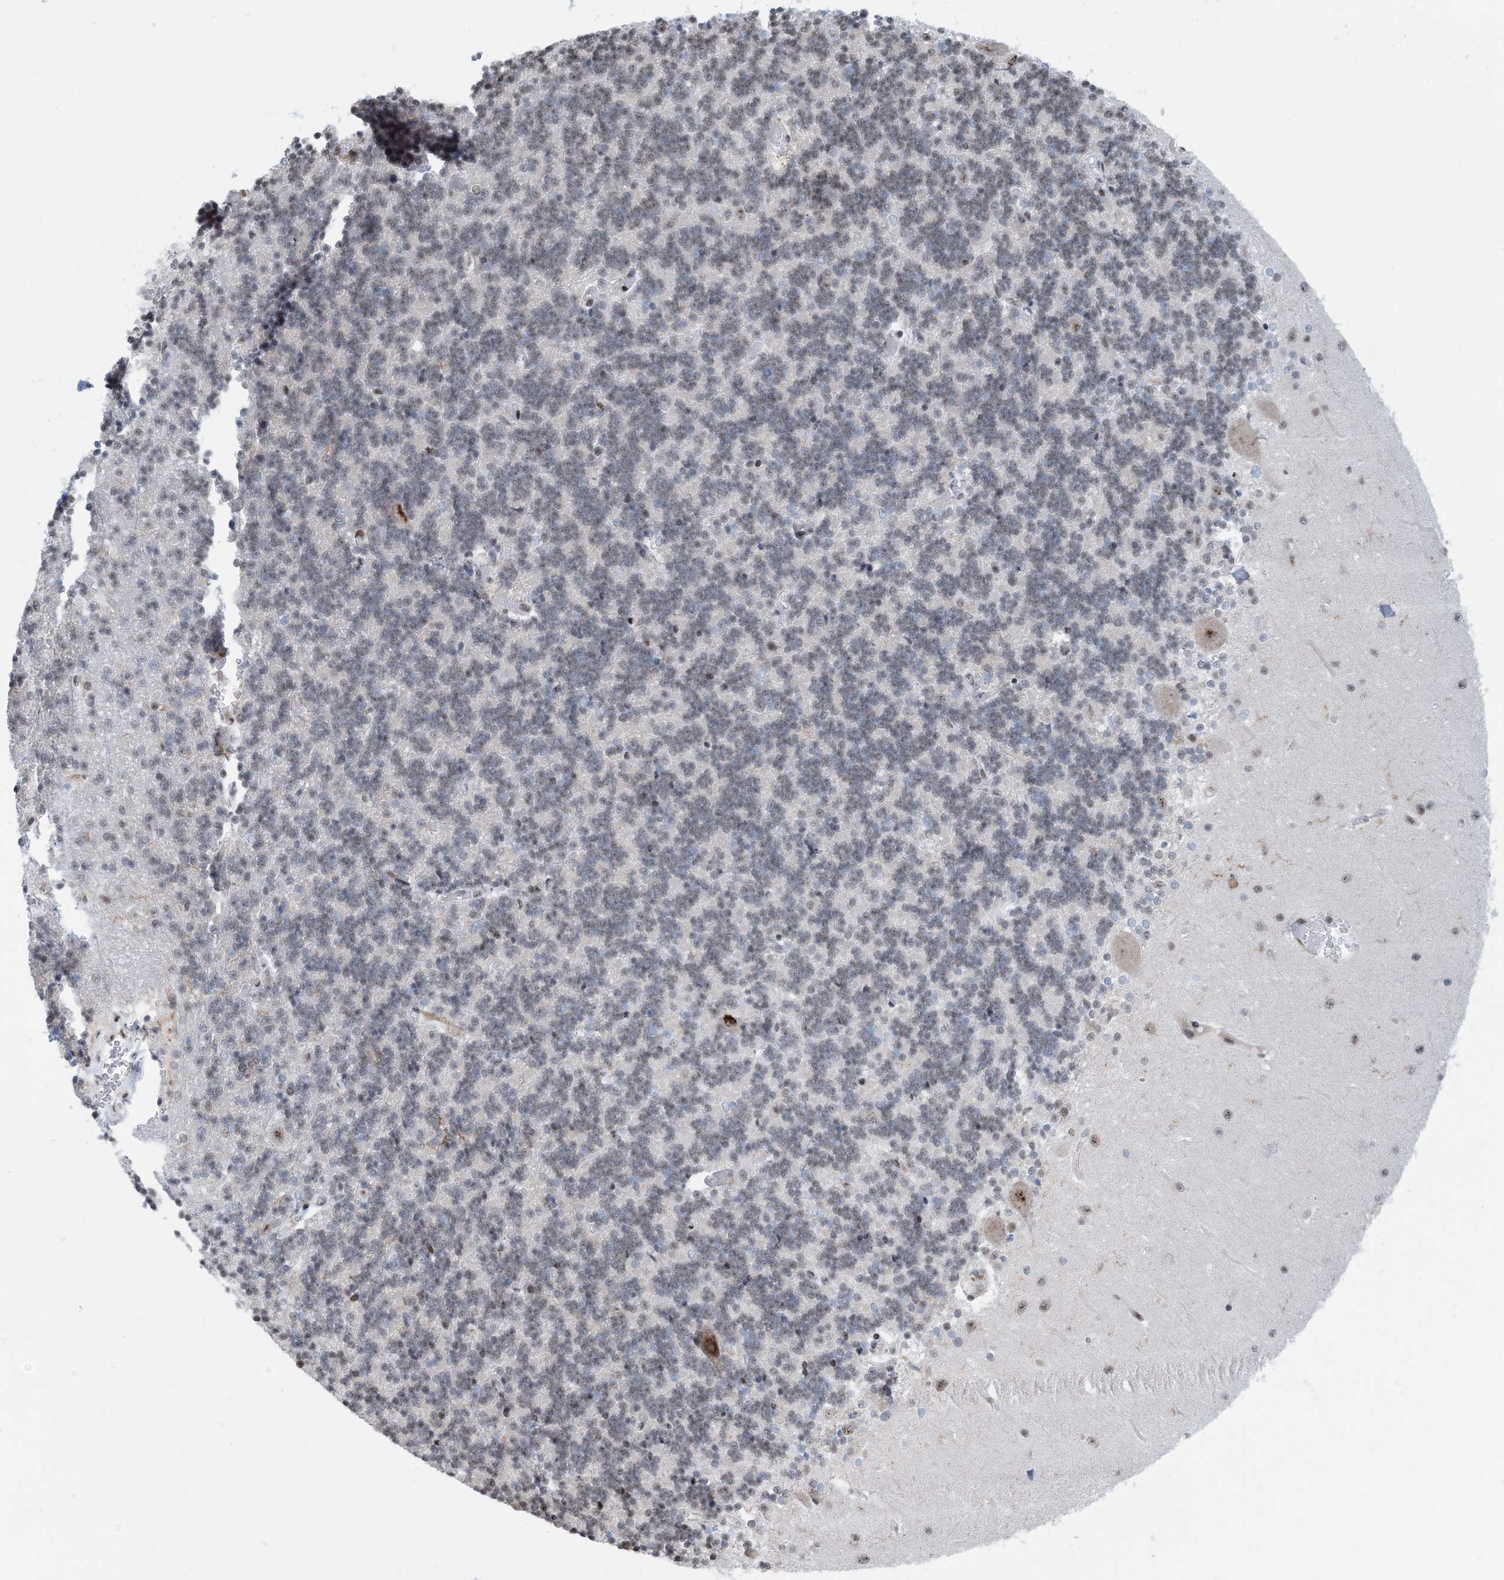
{"staining": {"intensity": "weak", "quantity": "<25%", "location": "nuclear"}, "tissue": "cerebellum", "cell_type": "Cells in granular layer", "image_type": "normal", "snomed": [{"axis": "morphology", "description": "Normal tissue, NOS"}, {"axis": "topography", "description": "Cerebellum"}], "caption": "High power microscopy image of an immunohistochemistry (IHC) image of unremarkable cerebellum, revealing no significant staining in cells in granular layer. (Stains: DAB (3,3'-diaminobenzidine) IHC with hematoxylin counter stain, Microscopy: brightfield microscopy at high magnification).", "gene": "HEMK1", "patient": {"sex": "male", "age": 37}}